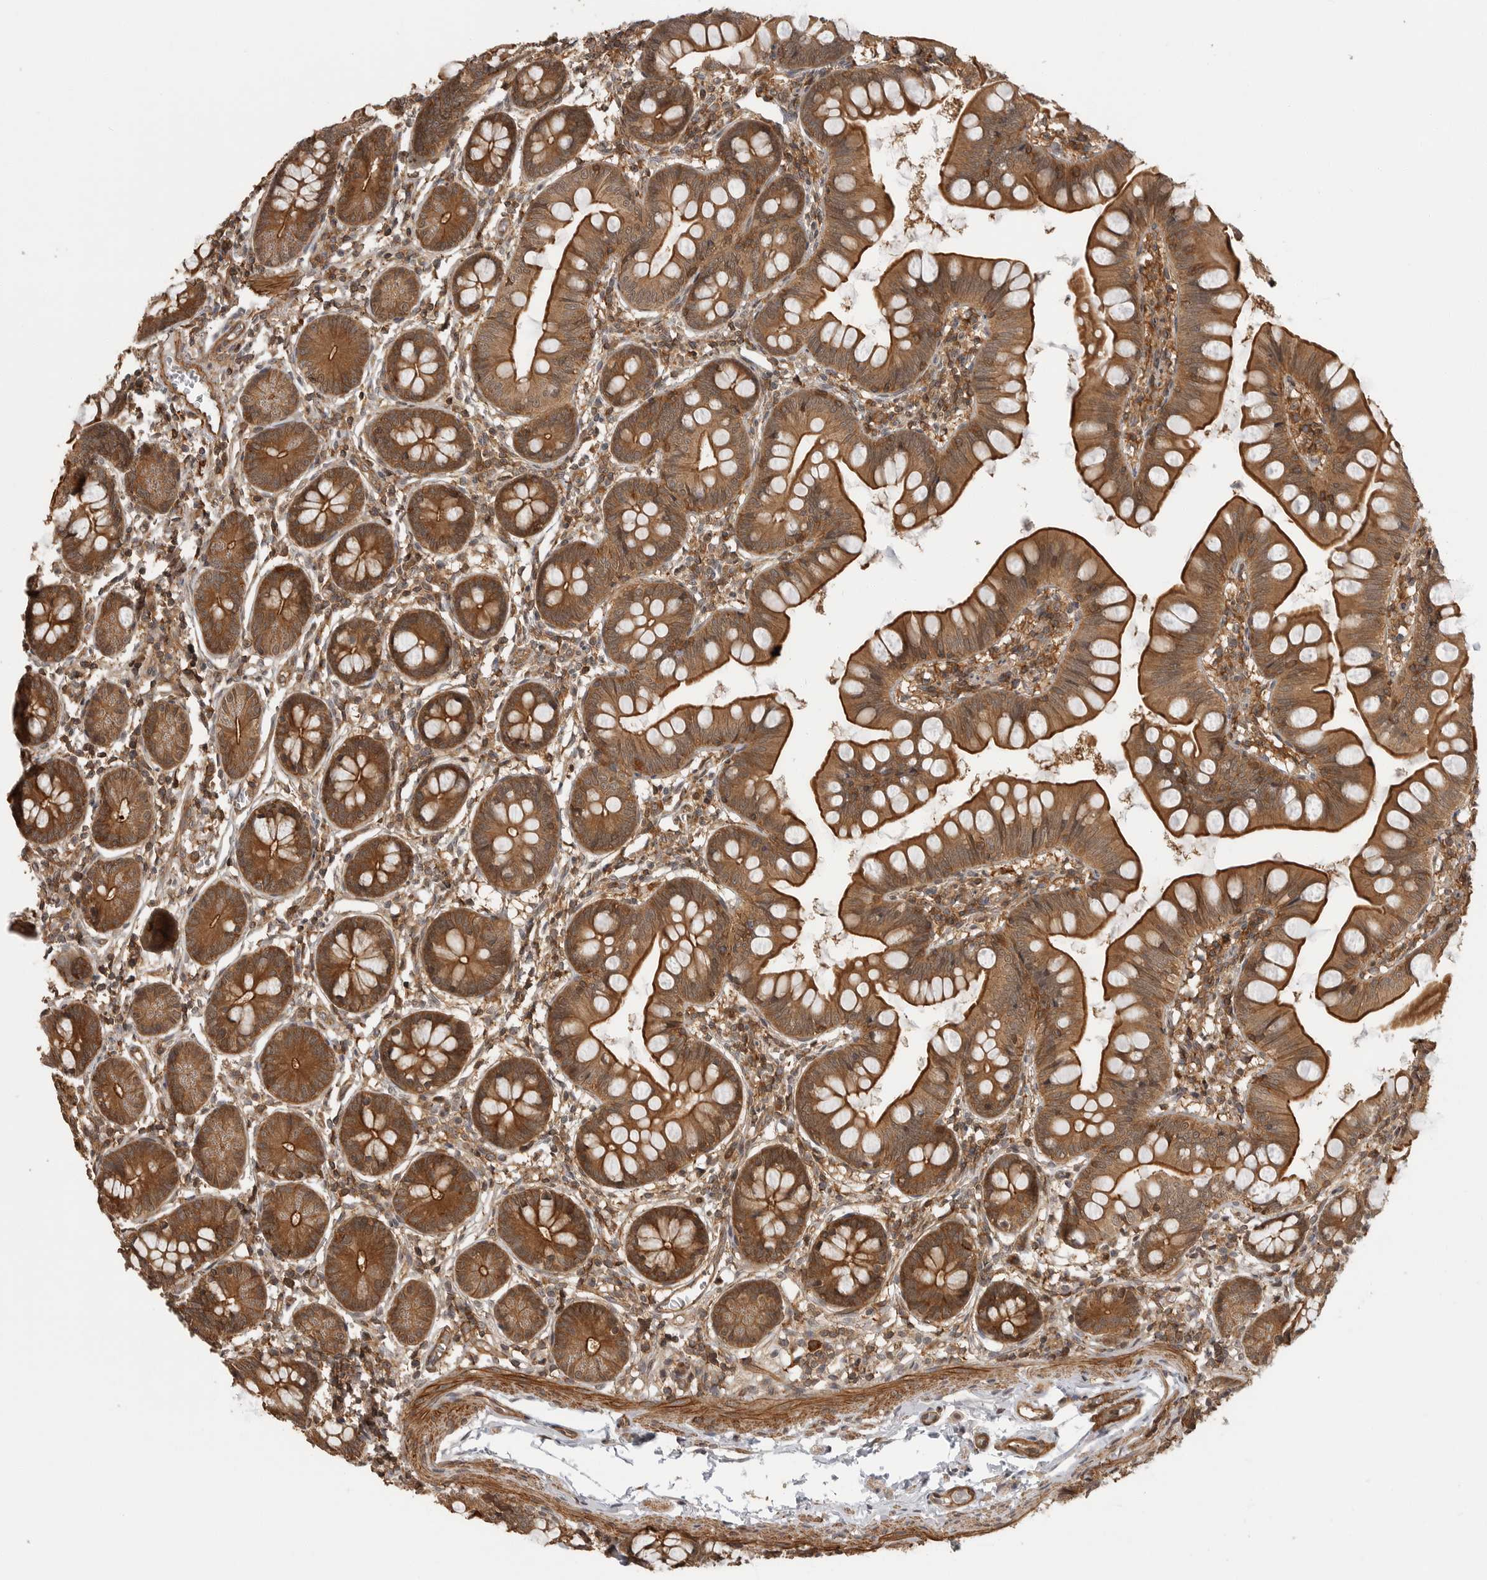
{"staining": {"intensity": "strong", "quantity": ">75%", "location": "cytoplasmic/membranous,nuclear"}, "tissue": "small intestine", "cell_type": "Glandular cells", "image_type": "normal", "snomed": [{"axis": "morphology", "description": "Normal tissue, NOS"}, {"axis": "topography", "description": "Small intestine"}], "caption": "Strong cytoplasmic/membranous,nuclear positivity is appreciated in approximately >75% of glandular cells in unremarkable small intestine.", "gene": "ERN1", "patient": {"sex": "male", "age": 7}}